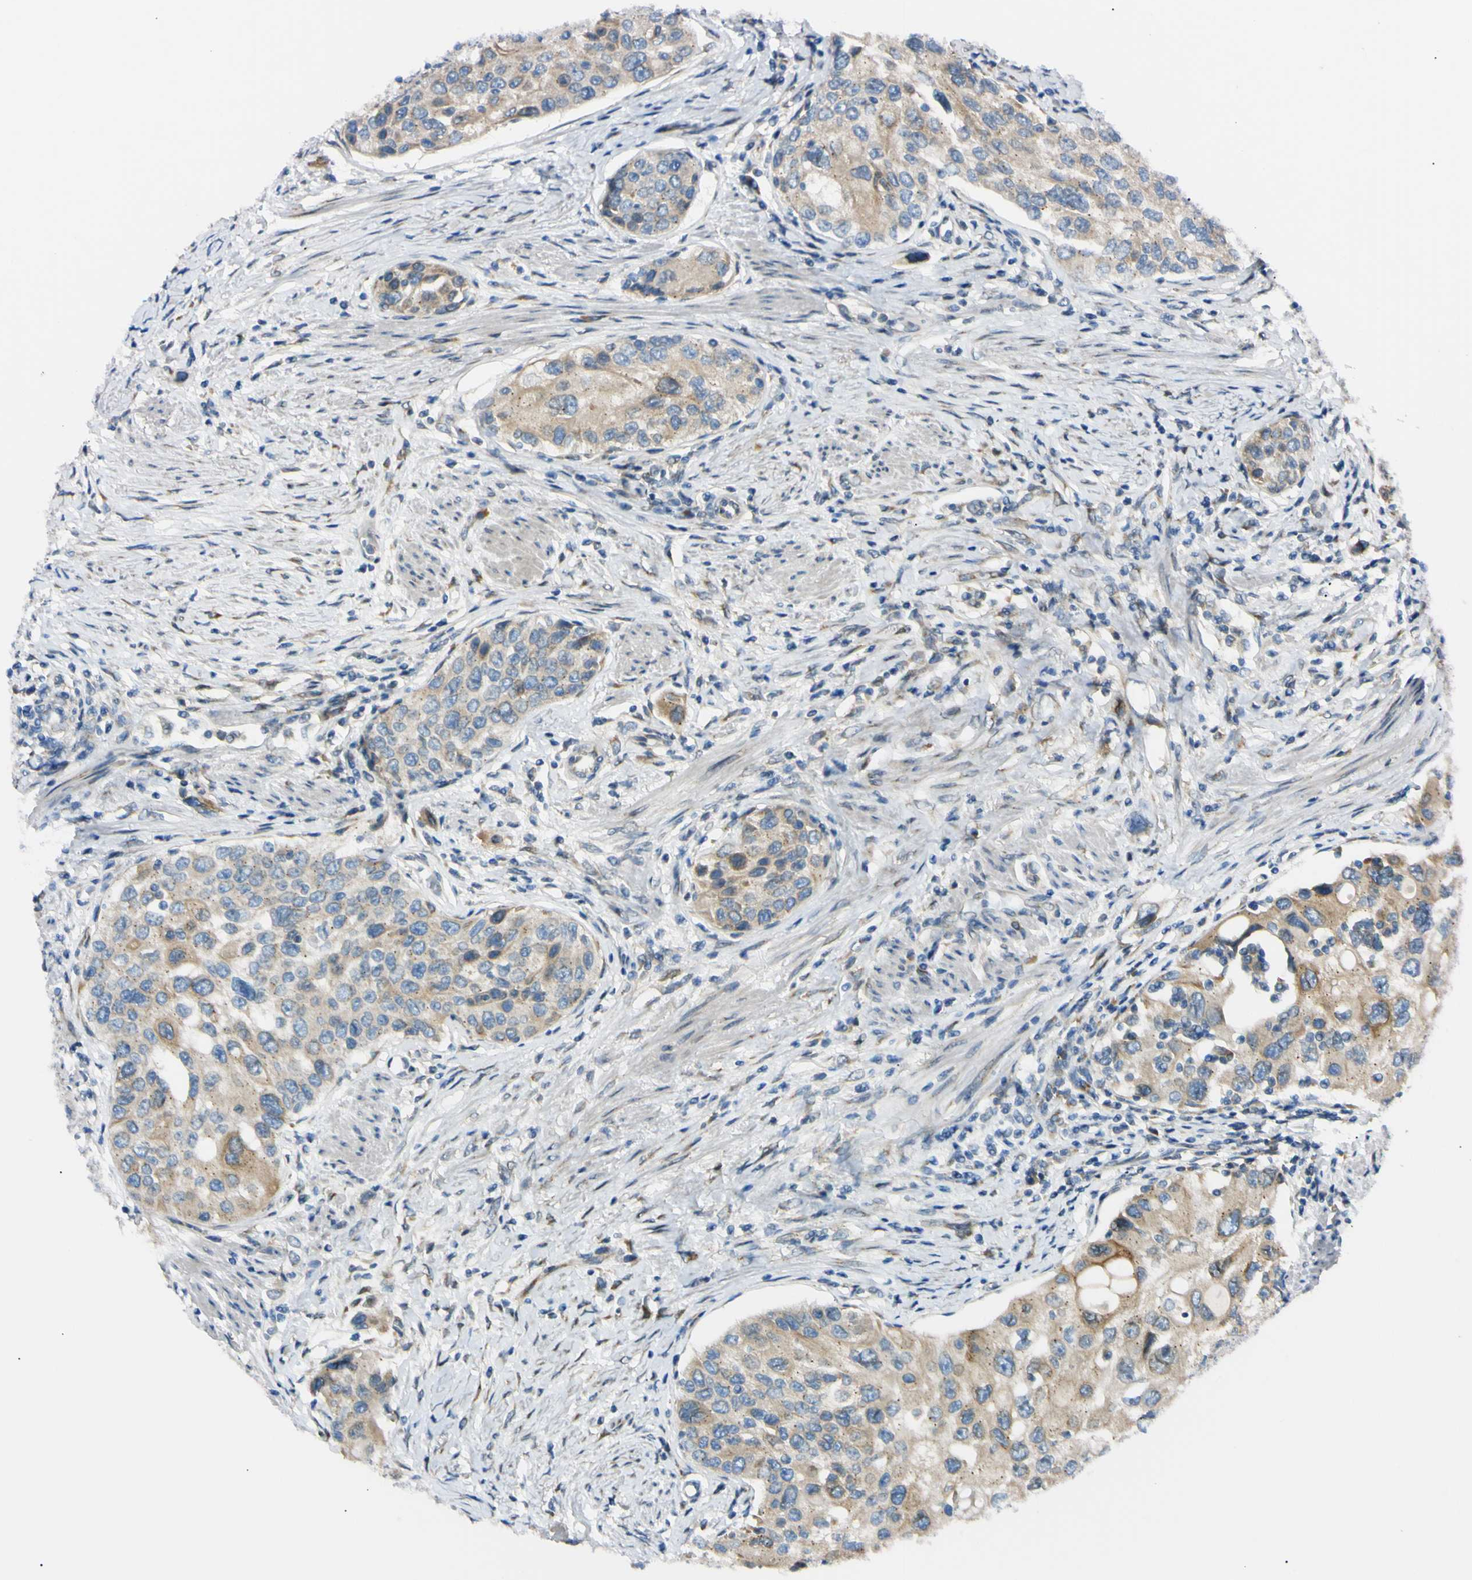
{"staining": {"intensity": "weak", "quantity": "25%-75%", "location": "cytoplasmic/membranous"}, "tissue": "urothelial cancer", "cell_type": "Tumor cells", "image_type": "cancer", "snomed": [{"axis": "morphology", "description": "Urothelial carcinoma, High grade"}, {"axis": "topography", "description": "Urinary bladder"}], "caption": "Immunohistochemical staining of urothelial cancer shows low levels of weak cytoplasmic/membranous protein positivity in approximately 25%-75% of tumor cells.", "gene": "IER3IP1", "patient": {"sex": "female", "age": 56}}